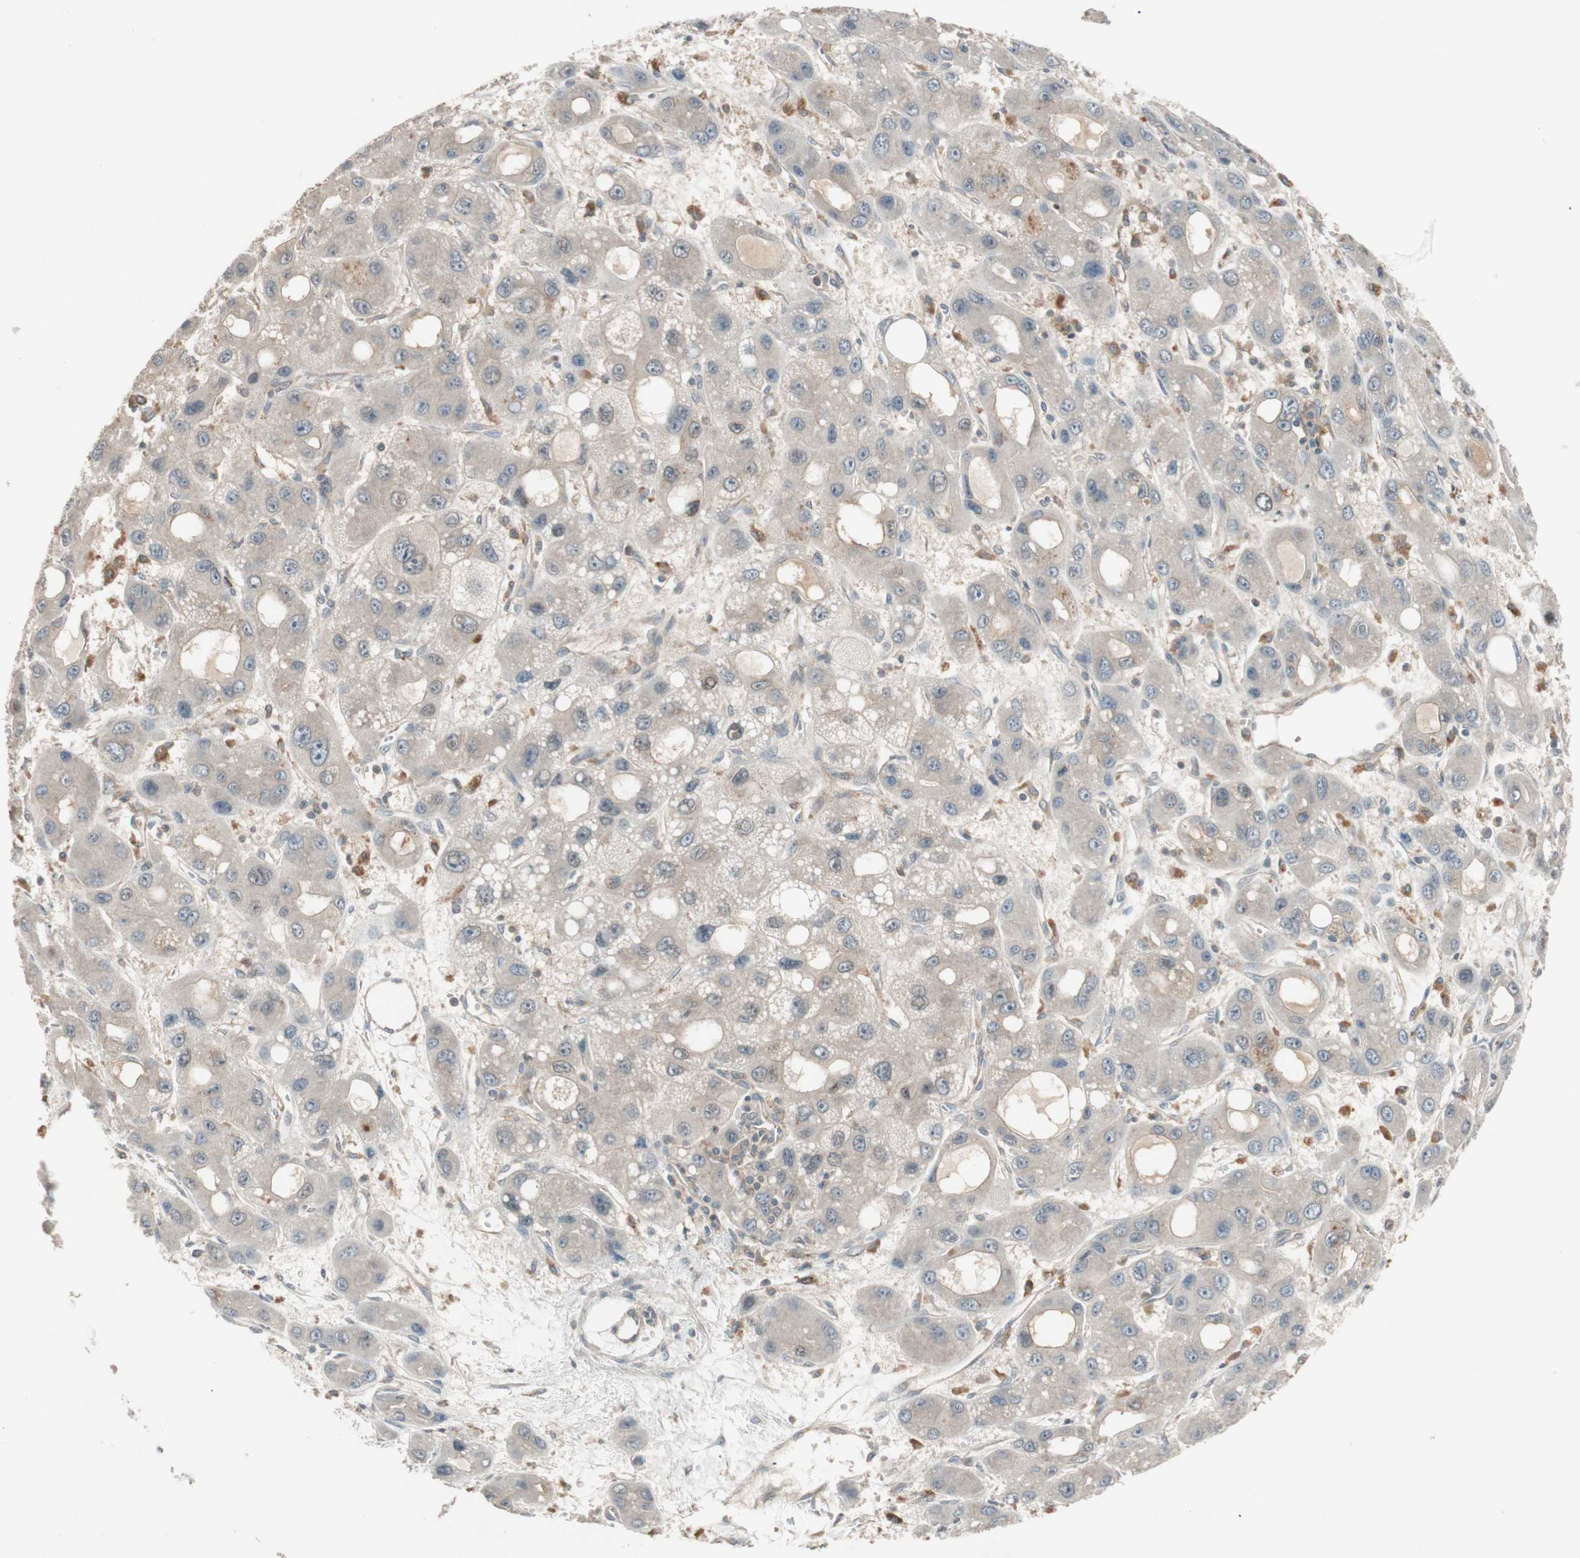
{"staining": {"intensity": "negative", "quantity": "none", "location": "none"}, "tissue": "liver cancer", "cell_type": "Tumor cells", "image_type": "cancer", "snomed": [{"axis": "morphology", "description": "Carcinoma, Hepatocellular, NOS"}, {"axis": "topography", "description": "Liver"}], "caption": "Tumor cells show no significant protein expression in liver hepatocellular carcinoma. (DAB (3,3'-diaminobenzidine) immunohistochemistry (IHC), high magnification).", "gene": "ATP6AP2", "patient": {"sex": "male", "age": 55}}